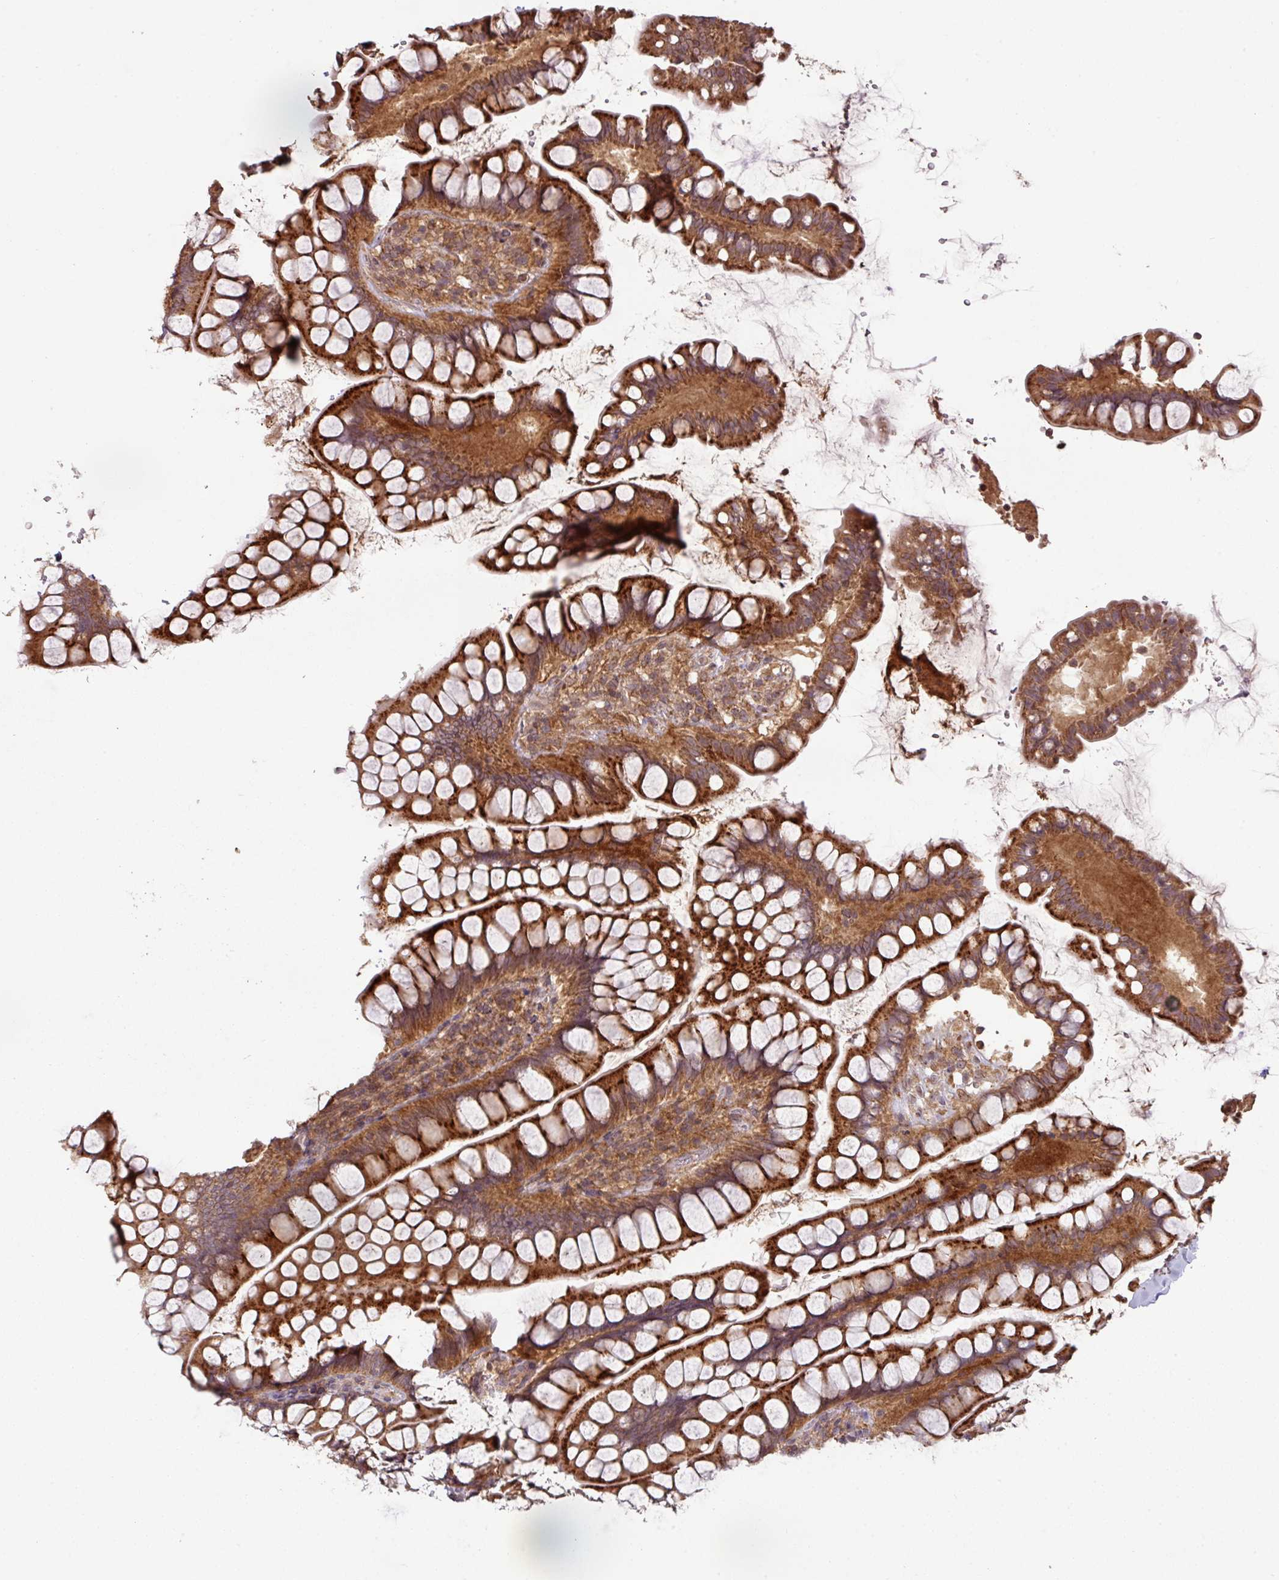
{"staining": {"intensity": "strong", "quantity": ">75%", "location": "cytoplasmic/membranous"}, "tissue": "small intestine", "cell_type": "Glandular cells", "image_type": "normal", "snomed": [{"axis": "morphology", "description": "Normal tissue, NOS"}, {"axis": "topography", "description": "Small intestine"}], "caption": "A brown stain labels strong cytoplasmic/membranous expression of a protein in glandular cells of normal small intestine.", "gene": "MRRF", "patient": {"sex": "male", "age": 70}}